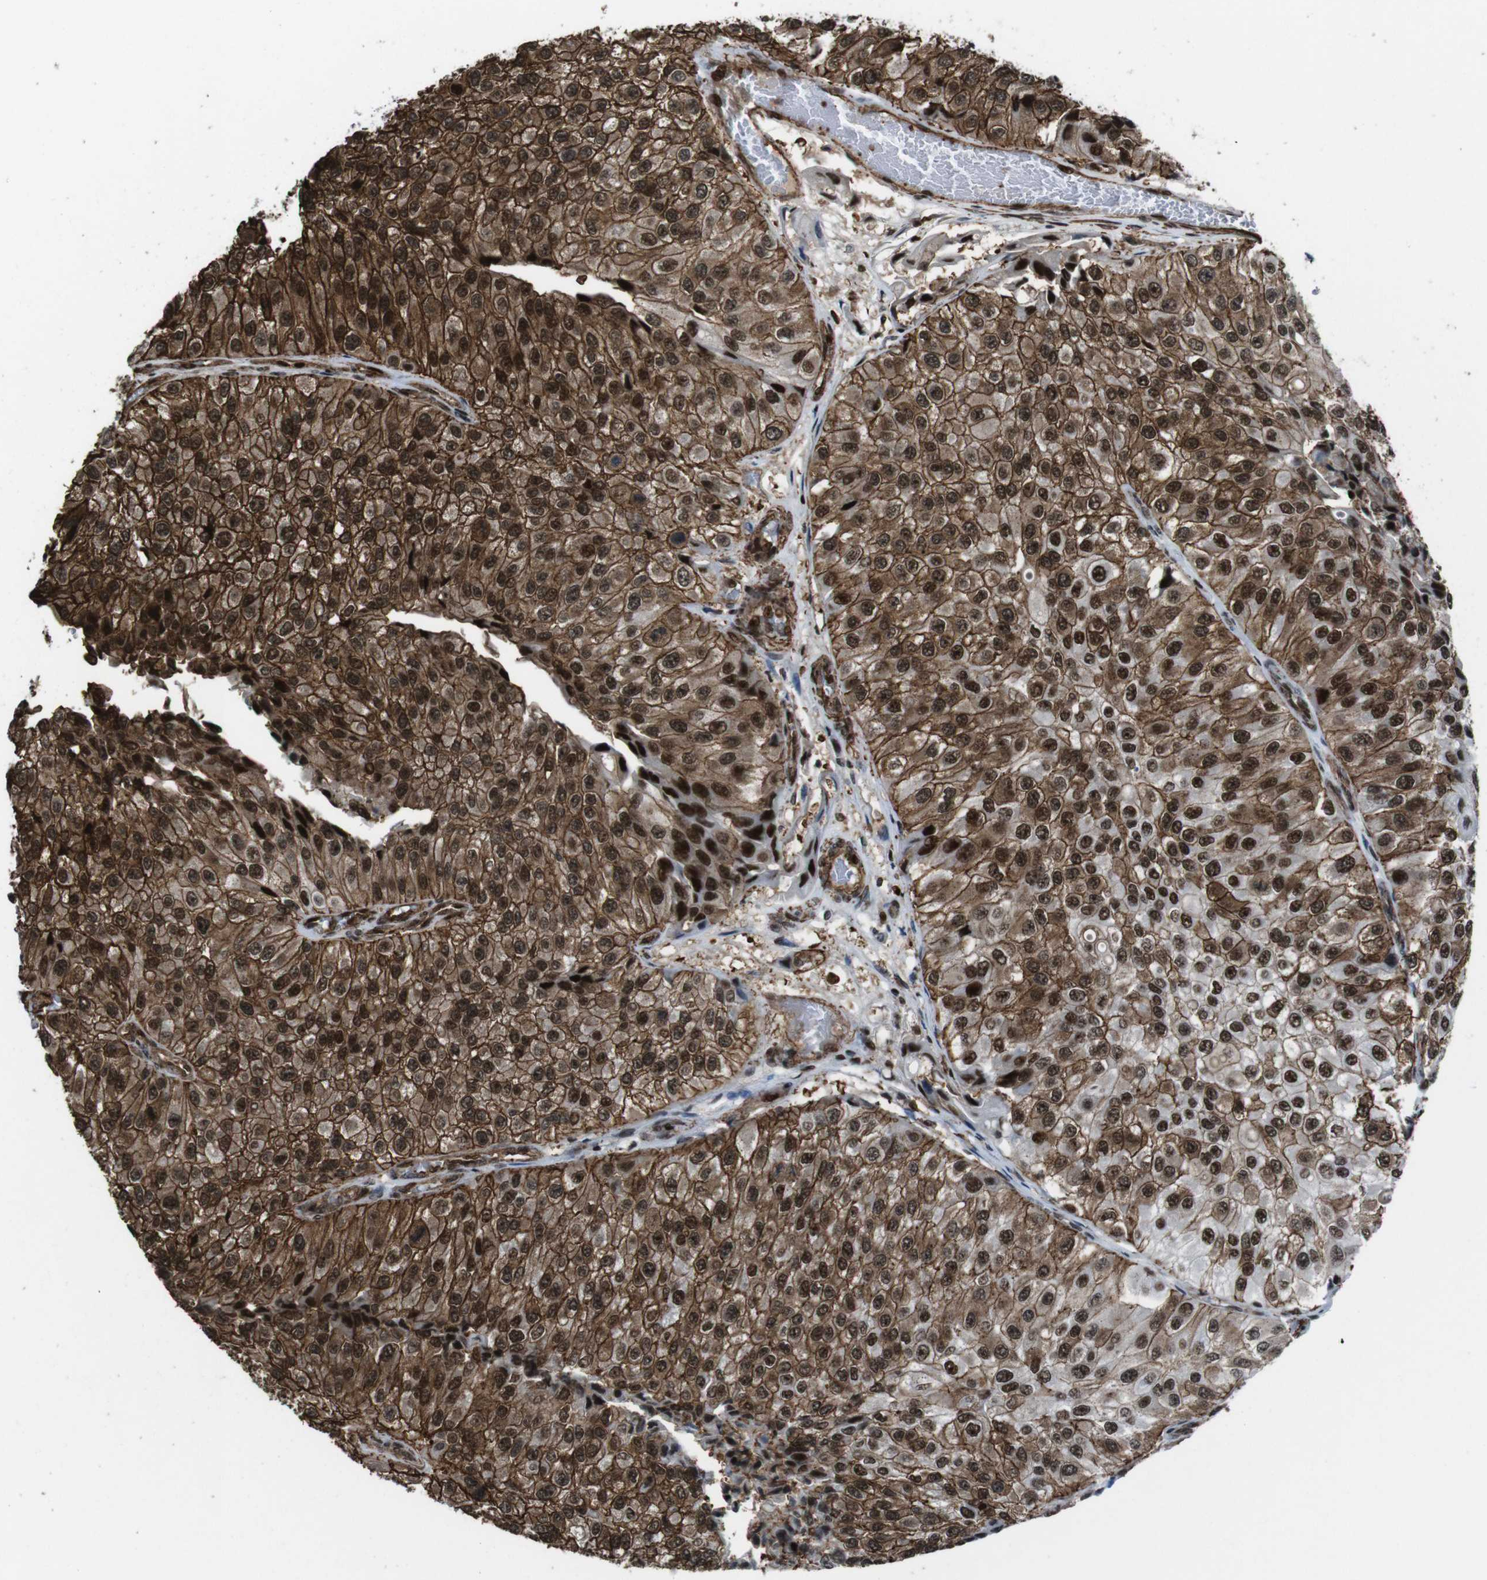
{"staining": {"intensity": "strong", "quantity": ">75%", "location": "cytoplasmic/membranous,nuclear"}, "tissue": "urothelial cancer", "cell_type": "Tumor cells", "image_type": "cancer", "snomed": [{"axis": "morphology", "description": "Urothelial carcinoma, High grade"}, {"axis": "topography", "description": "Kidney"}, {"axis": "topography", "description": "Urinary bladder"}], "caption": "A brown stain labels strong cytoplasmic/membranous and nuclear positivity of a protein in urothelial carcinoma (high-grade) tumor cells.", "gene": "HNRNPU", "patient": {"sex": "male", "age": 77}}